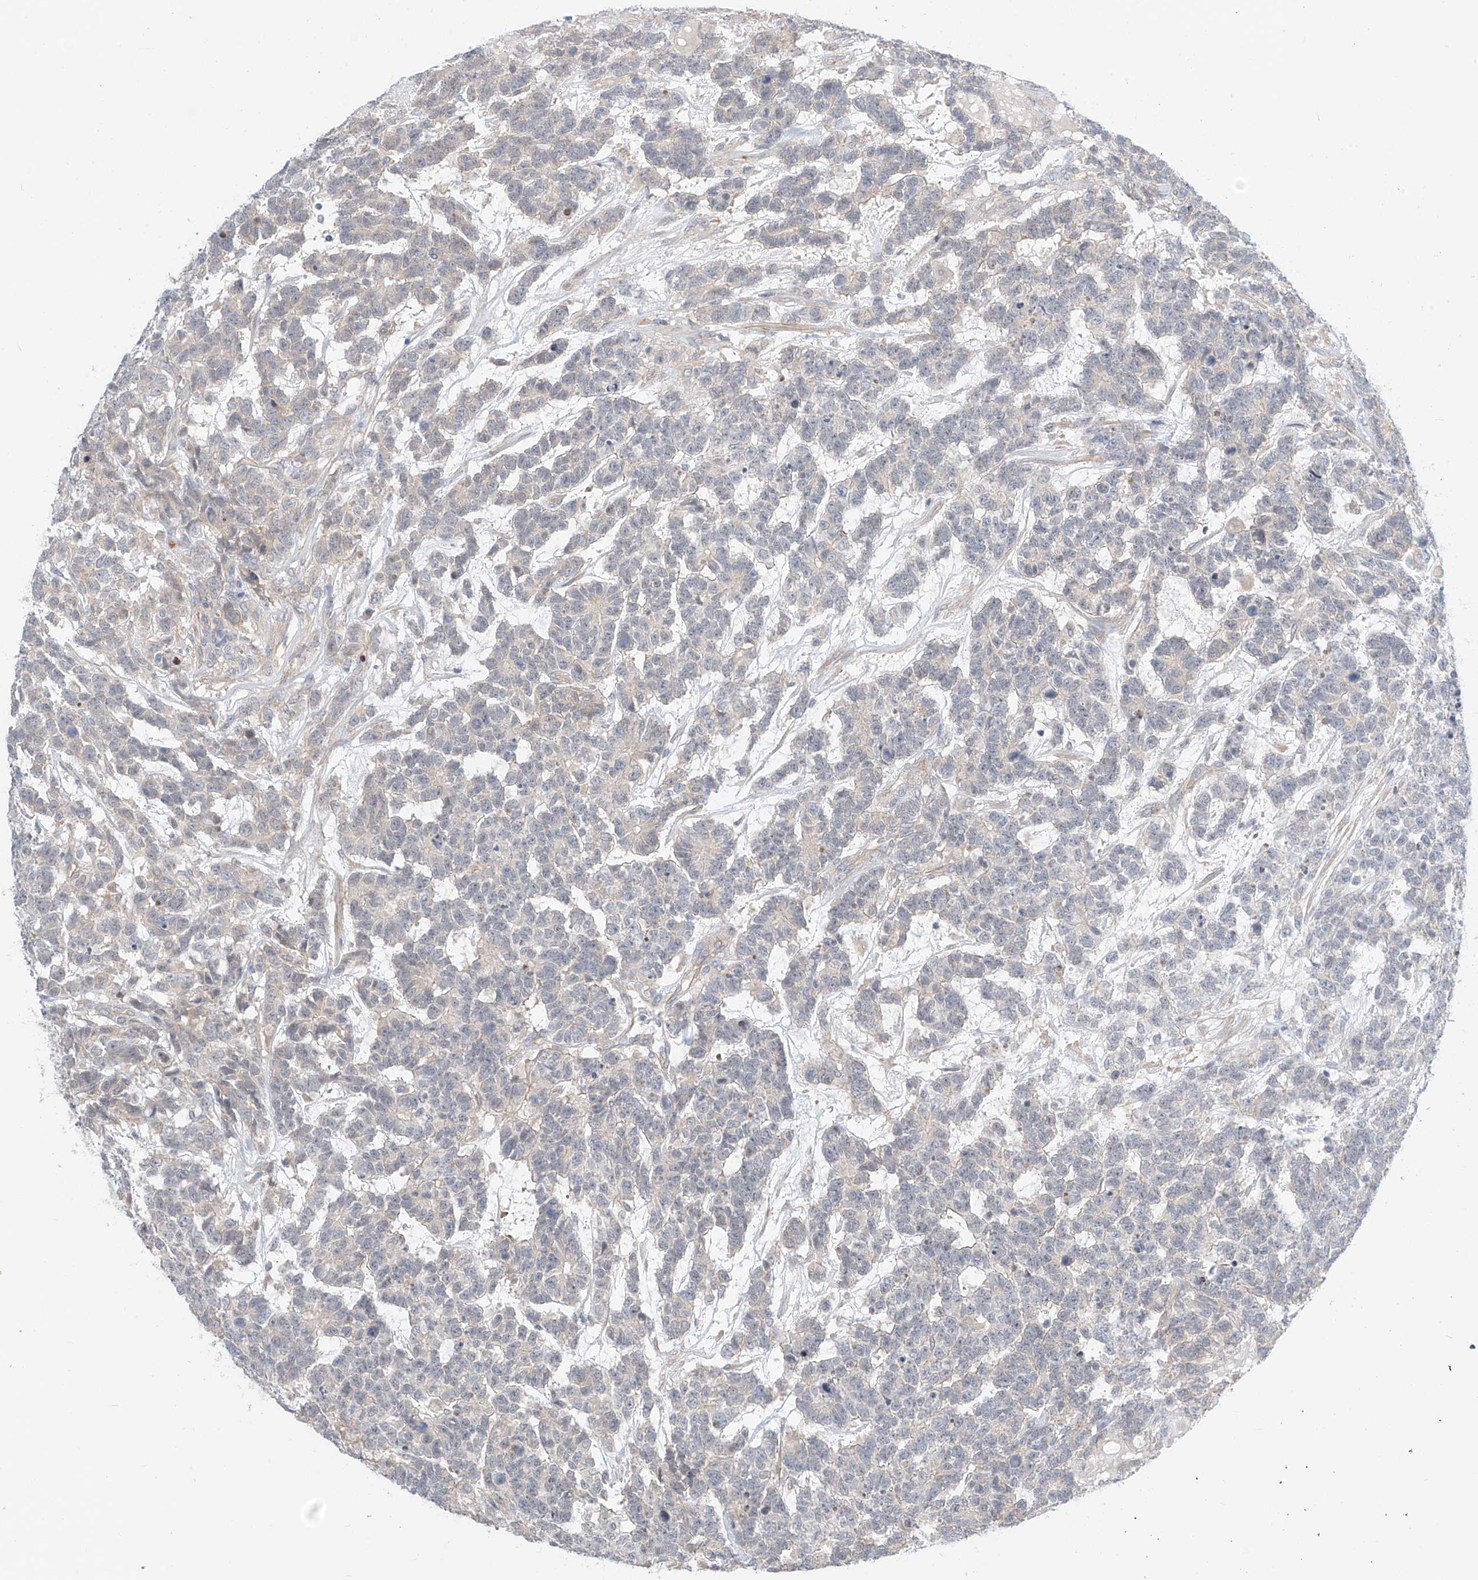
{"staining": {"intensity": "negative", "quantity": "none", "location": "none"}, "tissue": "testis cancer", "cell_type": "Tumor cells", "image_type": "cancer", "snomed": [{"axis": "morphology", "description": "Carcinoma, Embryonal, NOS"}, {"axis": "topography", "description": "Testis"}], "caption": "The micrograph reveals no staining of tumor cells in testis cancer (embryonal carcinoma).", "gene": "ABLIM2", "patient": {"sex": "male", "age": 26}}